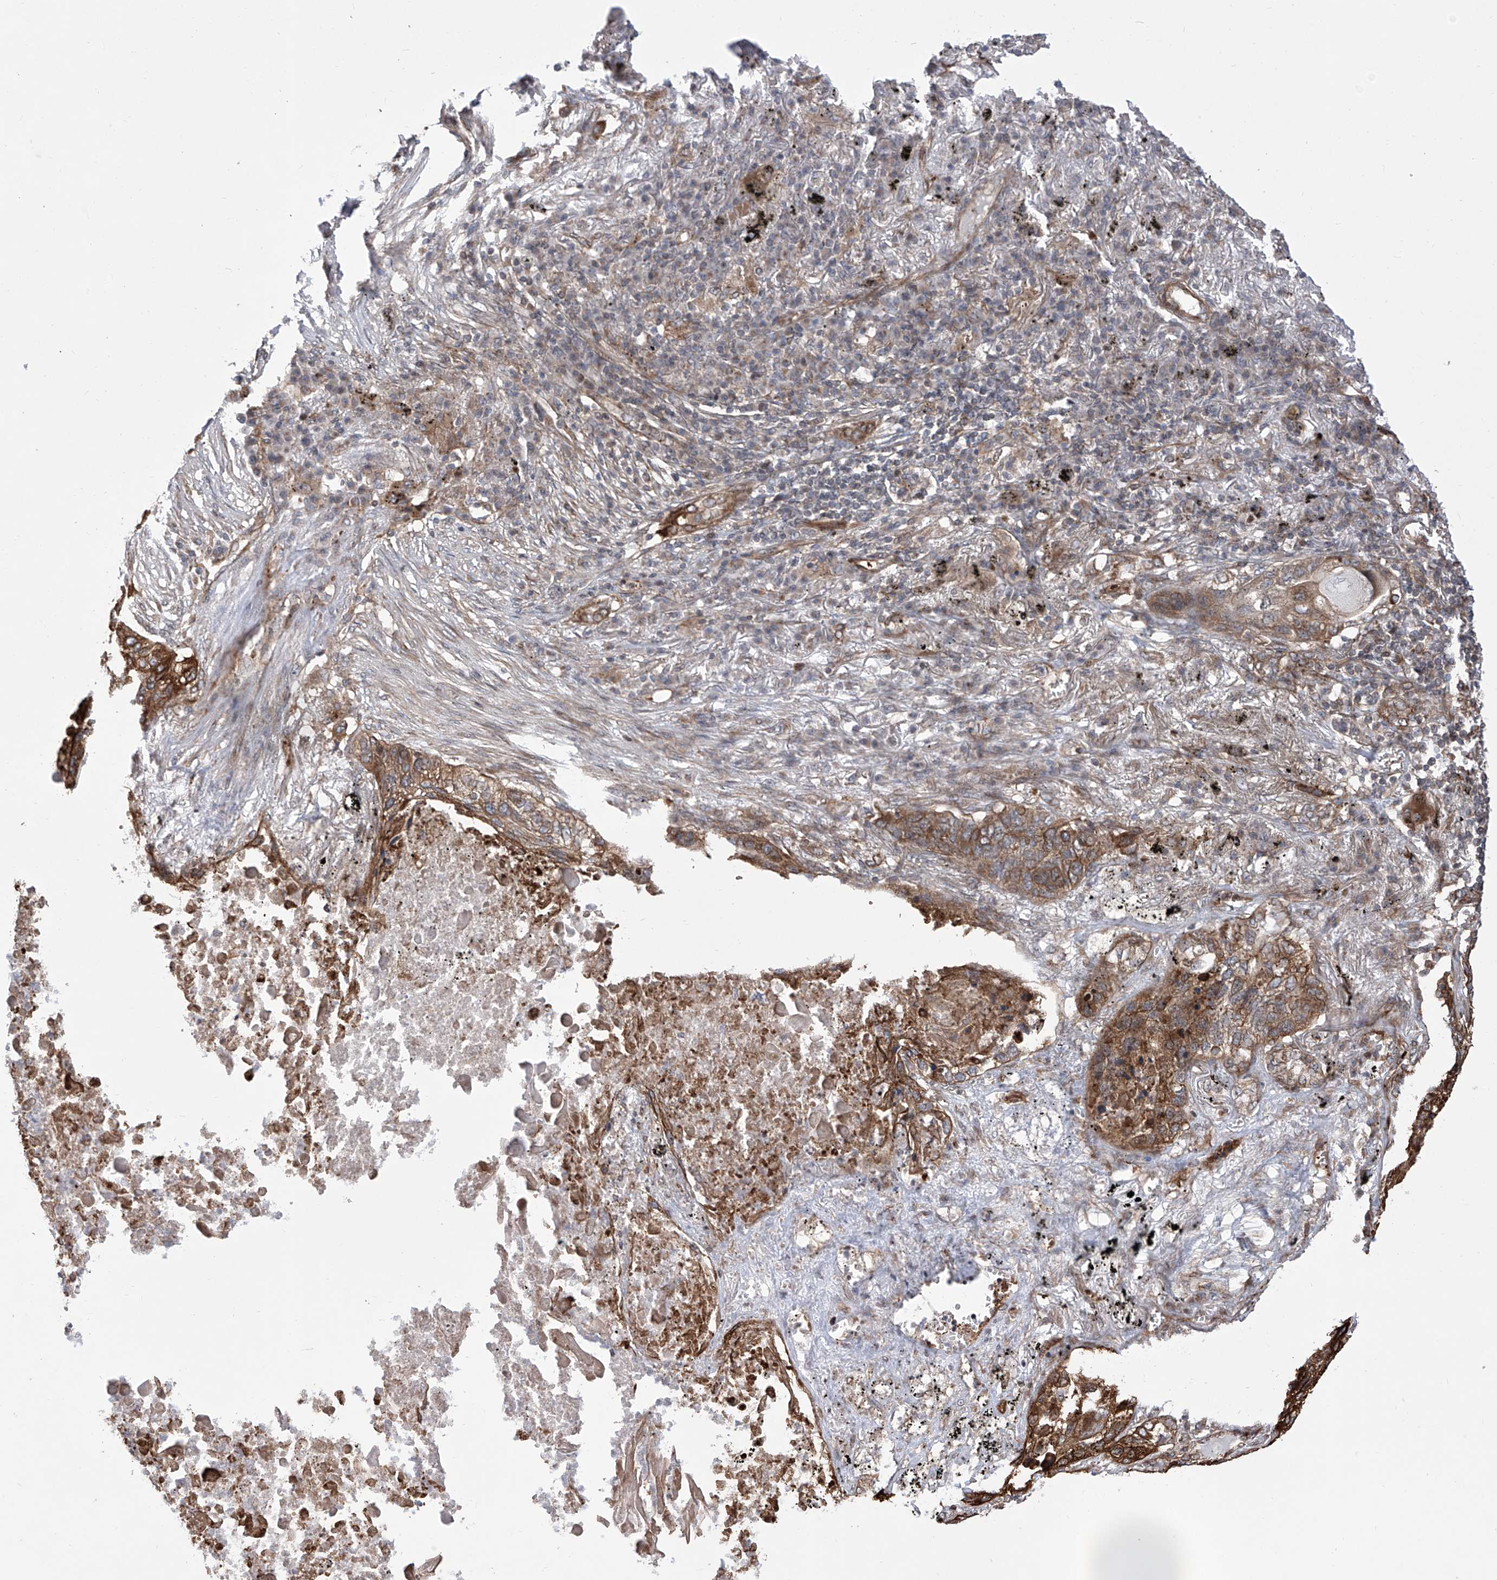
{"staining": {"intensity": "moderate", "quantity": ">75%", "location": "cytoplasmic/membranous"}, "tissue": "lung cancer", "cell_type": "Tumor cells", "image_type": "cancer", "snomed": [{"axis": "morphology", "description": "Squamous cell carcinoma, NOS"}, {"axis": "topography", "description": "Lung"}], "caption": "Lung squamous cell carcinoma stained with a protein marker reveals moderate staining in tumor cells.", "gene": "APAF1", "patient": {"sex": "female", "age": 63}}